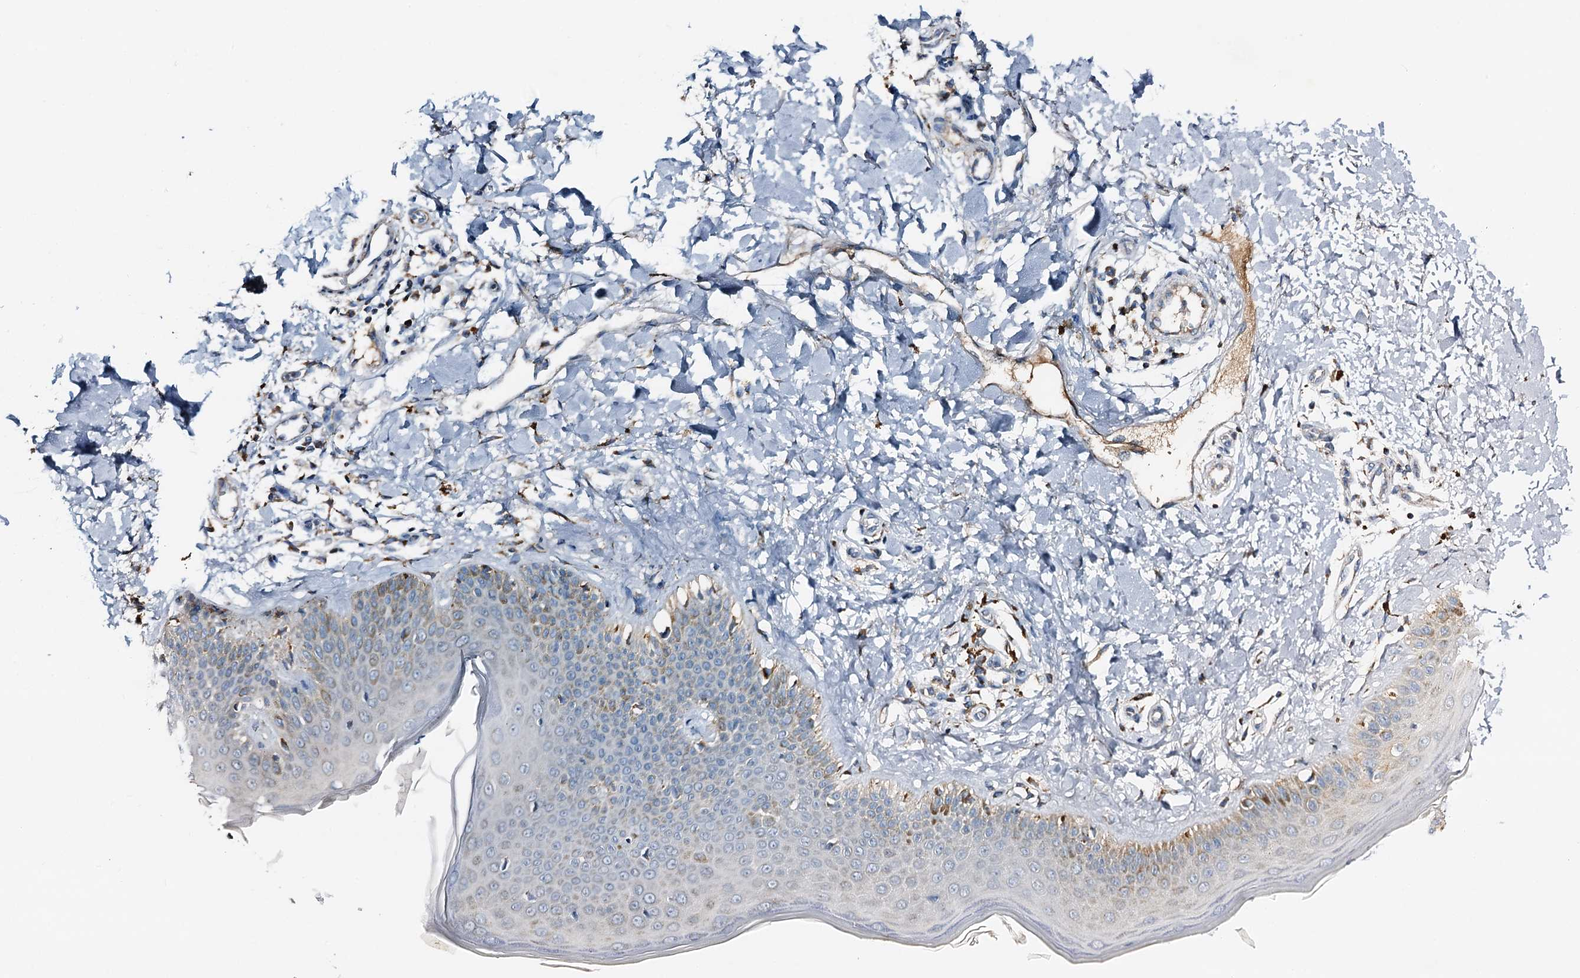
{"staining": {"intensity": "strong", "quantity": ">75%", "location": "cytoplasmic/membranous"}, "tissue": "skin", "cell_type": "Fibroblasts", "image_type": "normal", "snomed": [{"axis": "morphology", "description": "Normal tissue, NOS"}, {"axis": "topography", "description": "Skin"}], "caption": "Brown immunohistochemical staining in normal skin exhibits strong cytoplasmic/membranous staining in approximately >75% of fibroblasts. (Brightfield microscopy of DAB IHC at high magnification).", "gene": "POC1A", "patient": {"sex": "male", "age": 52}}